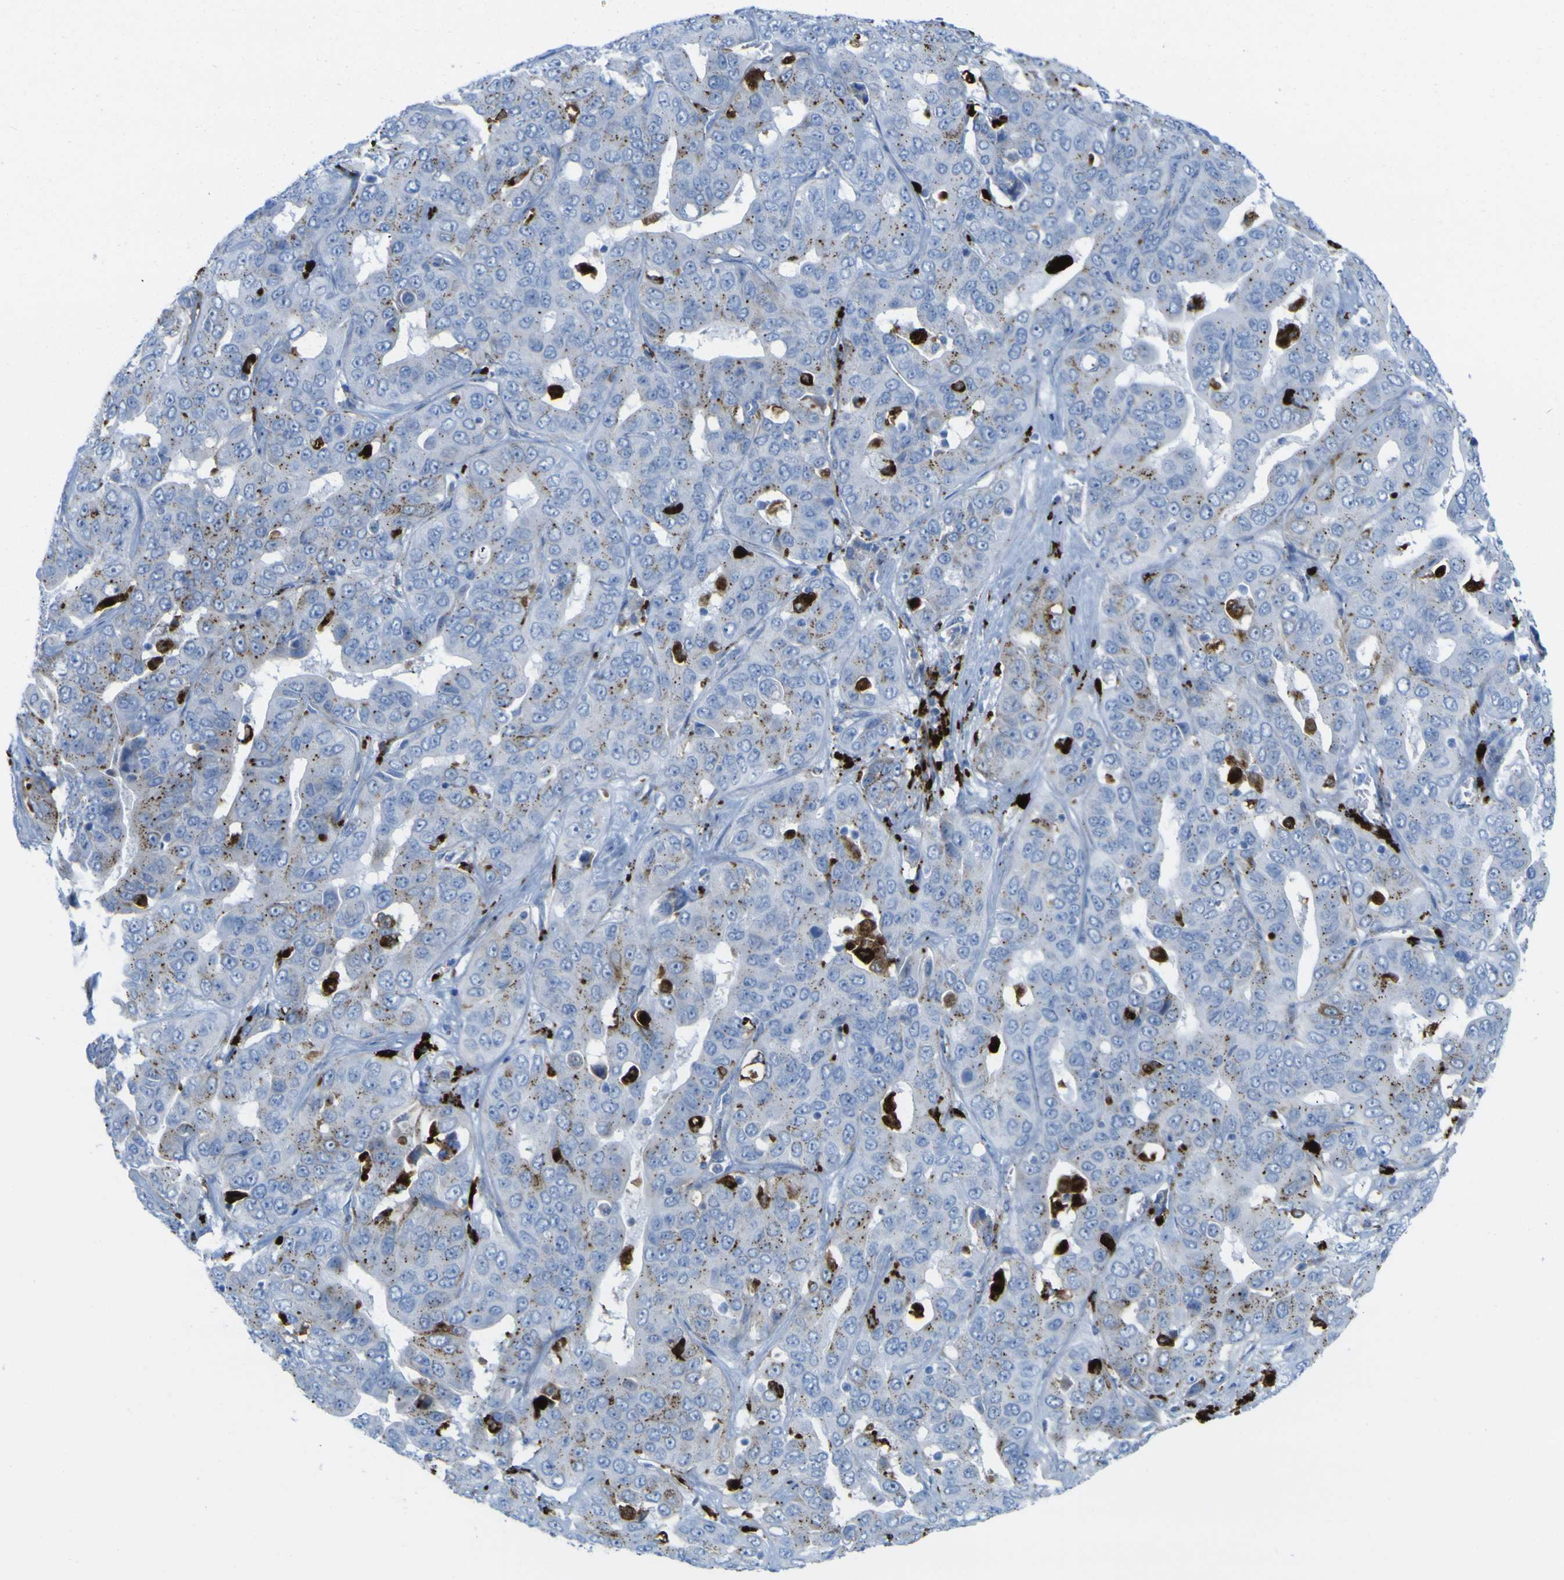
{"staining": {"intensity": "weak", "quantity": "25%-75%", "location": "cytoplasmic/membranous"}, "tissue": "liver cancer", "cell_type": "Tumor cells", "image_type": "cancer", "snomed": [{"axis": "morphology", "description": "Cholangiocarcinoma"}, {"axis": "topography", "description": "Liver"}], "caption": "Tumor cells show weak cytoplasmic/membranous staining in about 25%-75% of cells in cholangiocarcinoma (liver).", "gene": "PLD3", "patient": {"sex": "female", "age": 52}}